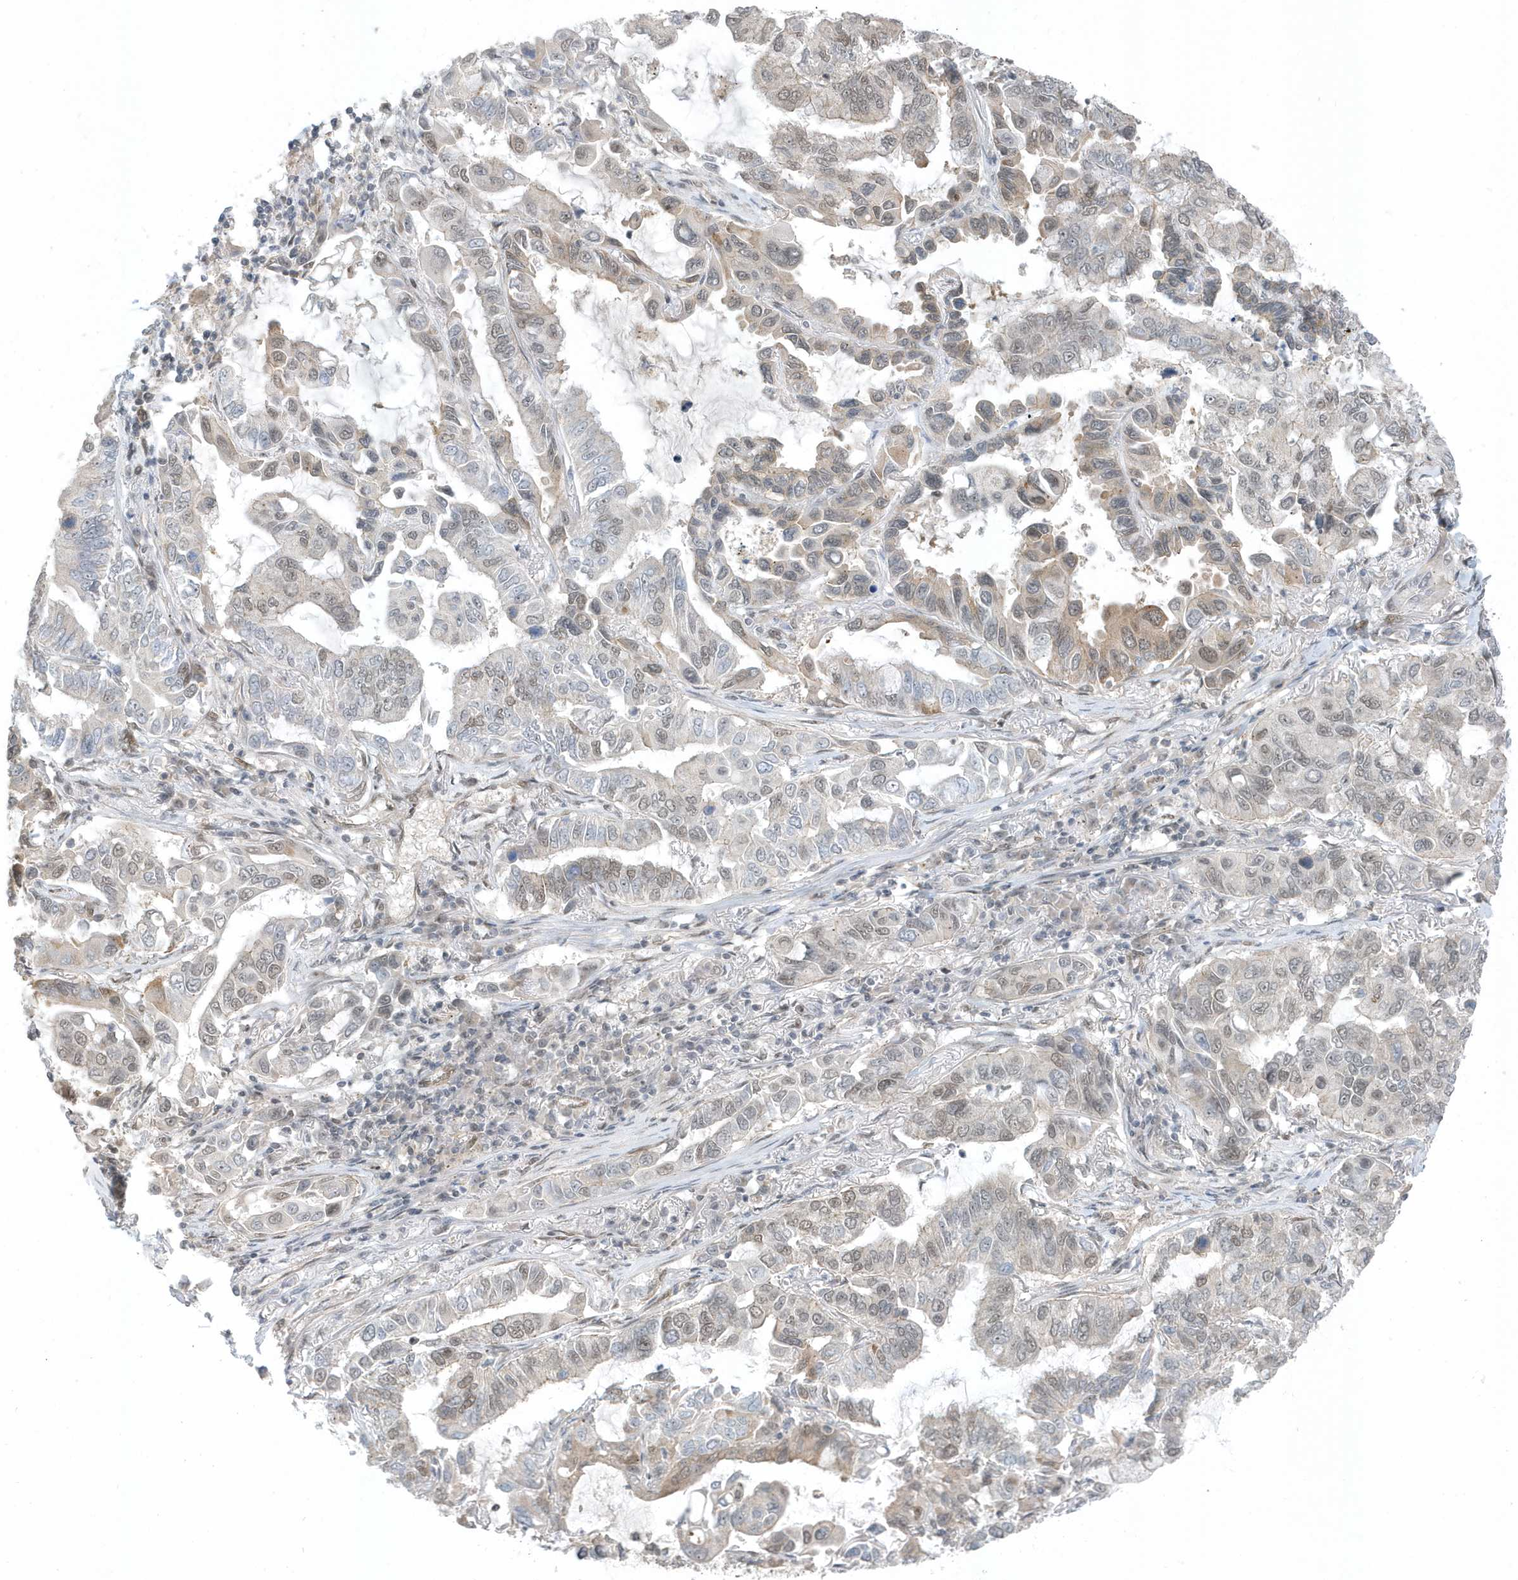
{"staining": {"intensity": "weak", "quantity": "<25%", "location": "cytoplasmic/membranous,nuclear"}, "tissue": "lung cancer", "cell_type": "Tumor cells", "image_type": "cancer", "snomed": [{"axis": "morphology", "description": "Adenocarcinoma, NOS"}, {"axis": "topography", "description": "Lung"}], "caption": "There is no significant staining in tumor cells of adenocarcinoma (lung). (IHC, brightfield microscopy, high magnification).", "gene": "USP53", "patient": {"sex": "male", "age": 64}}